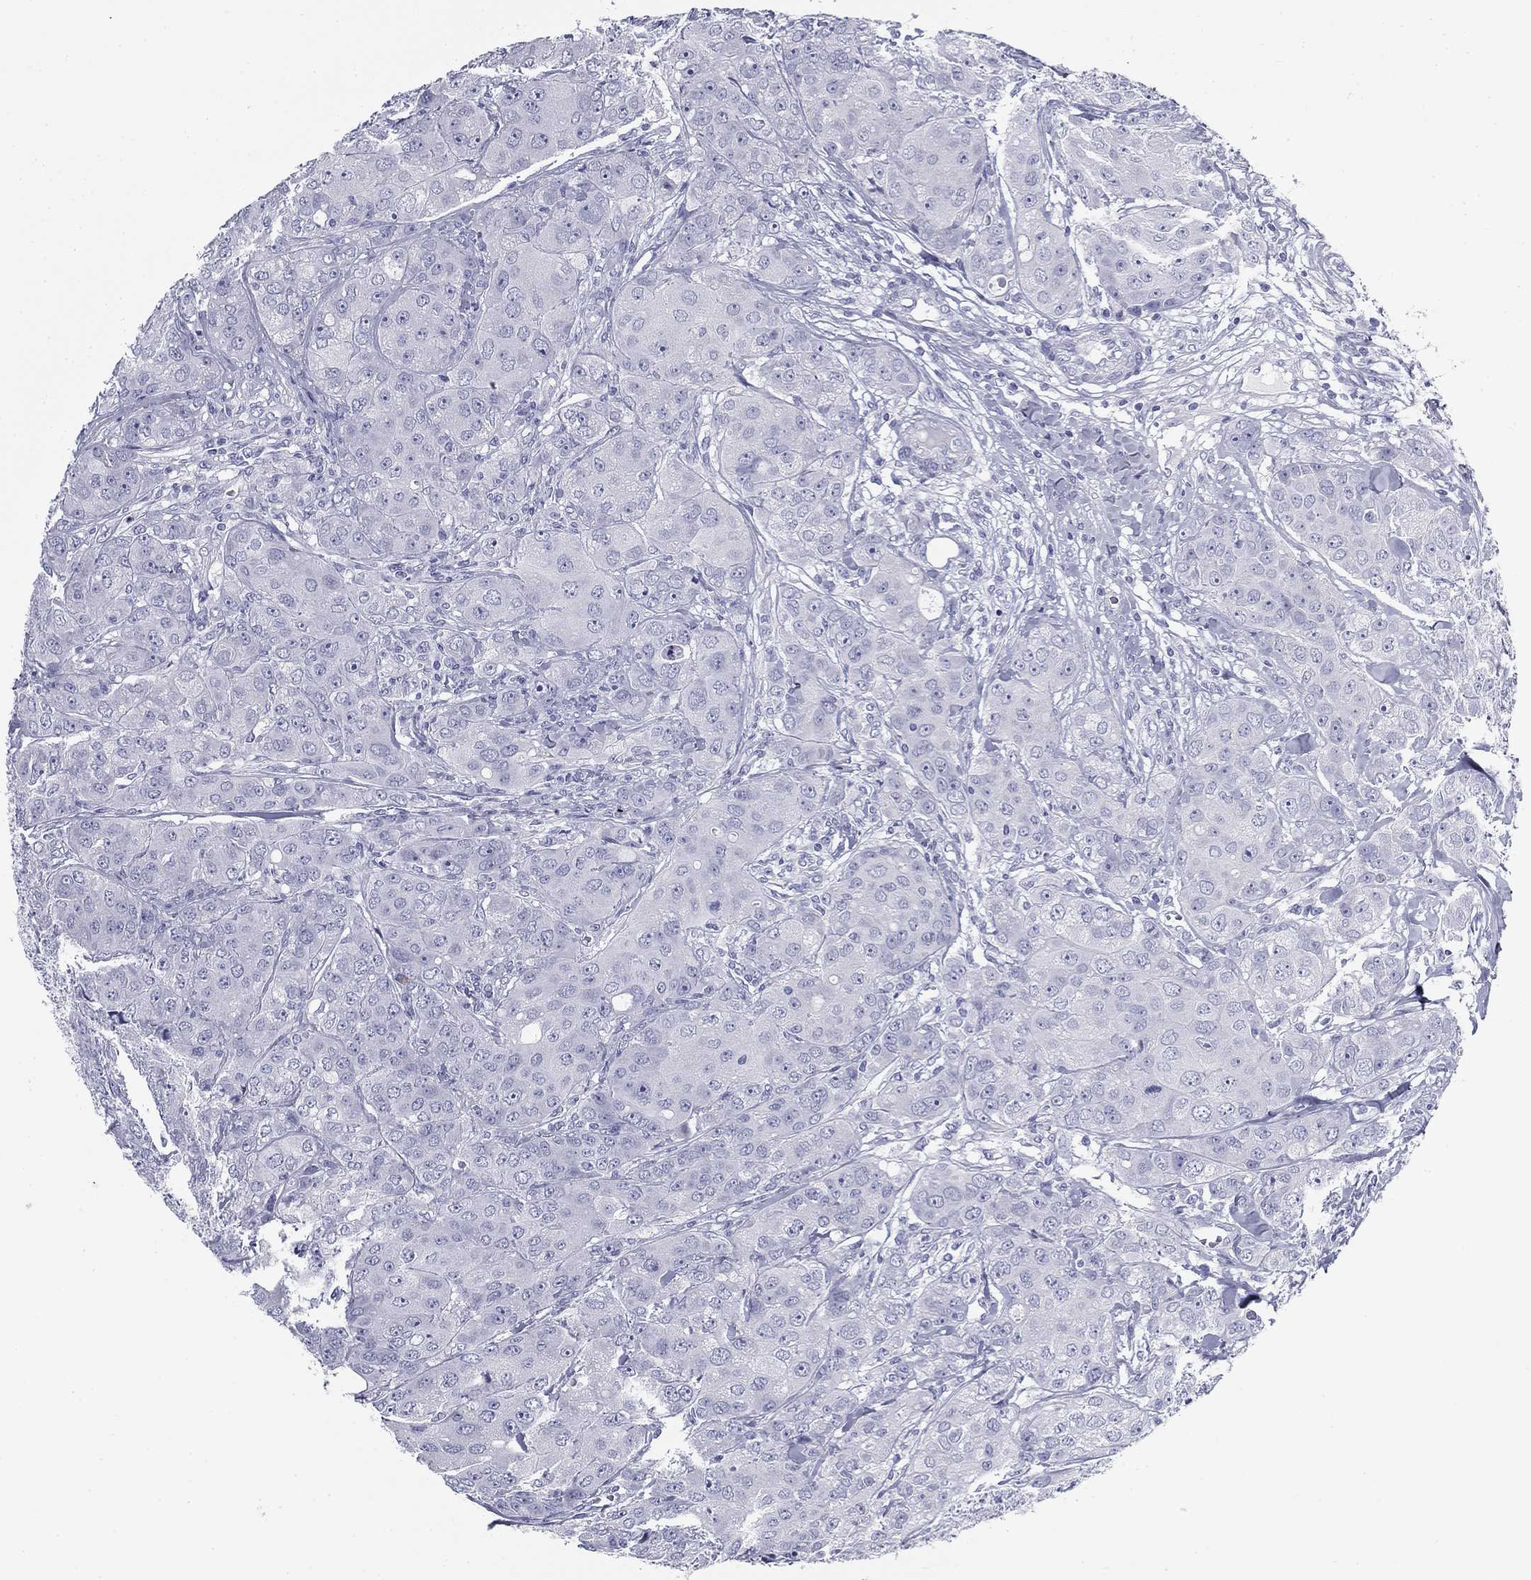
{"staining": {"intensity": "negative", "quantity": "none", "location": "none"}, "tissue": "breast cancer", "cell_type": "Tumor cells", "image_type": "cancer", "snomed": [{"axis": "morphology", "description": "Duct carcinoma"}, {"axis": "topography", "description": "Breast"}], "caption": "The histopathology image reveals no significant staining in tumor cells of breast intraductal carcinoma. The staining is performed using DAB brown chromogen with nuclei counter-stained in using hematoxylin.", "gene": "ZP2", "patient": {"sex": "female", "age": 43}}